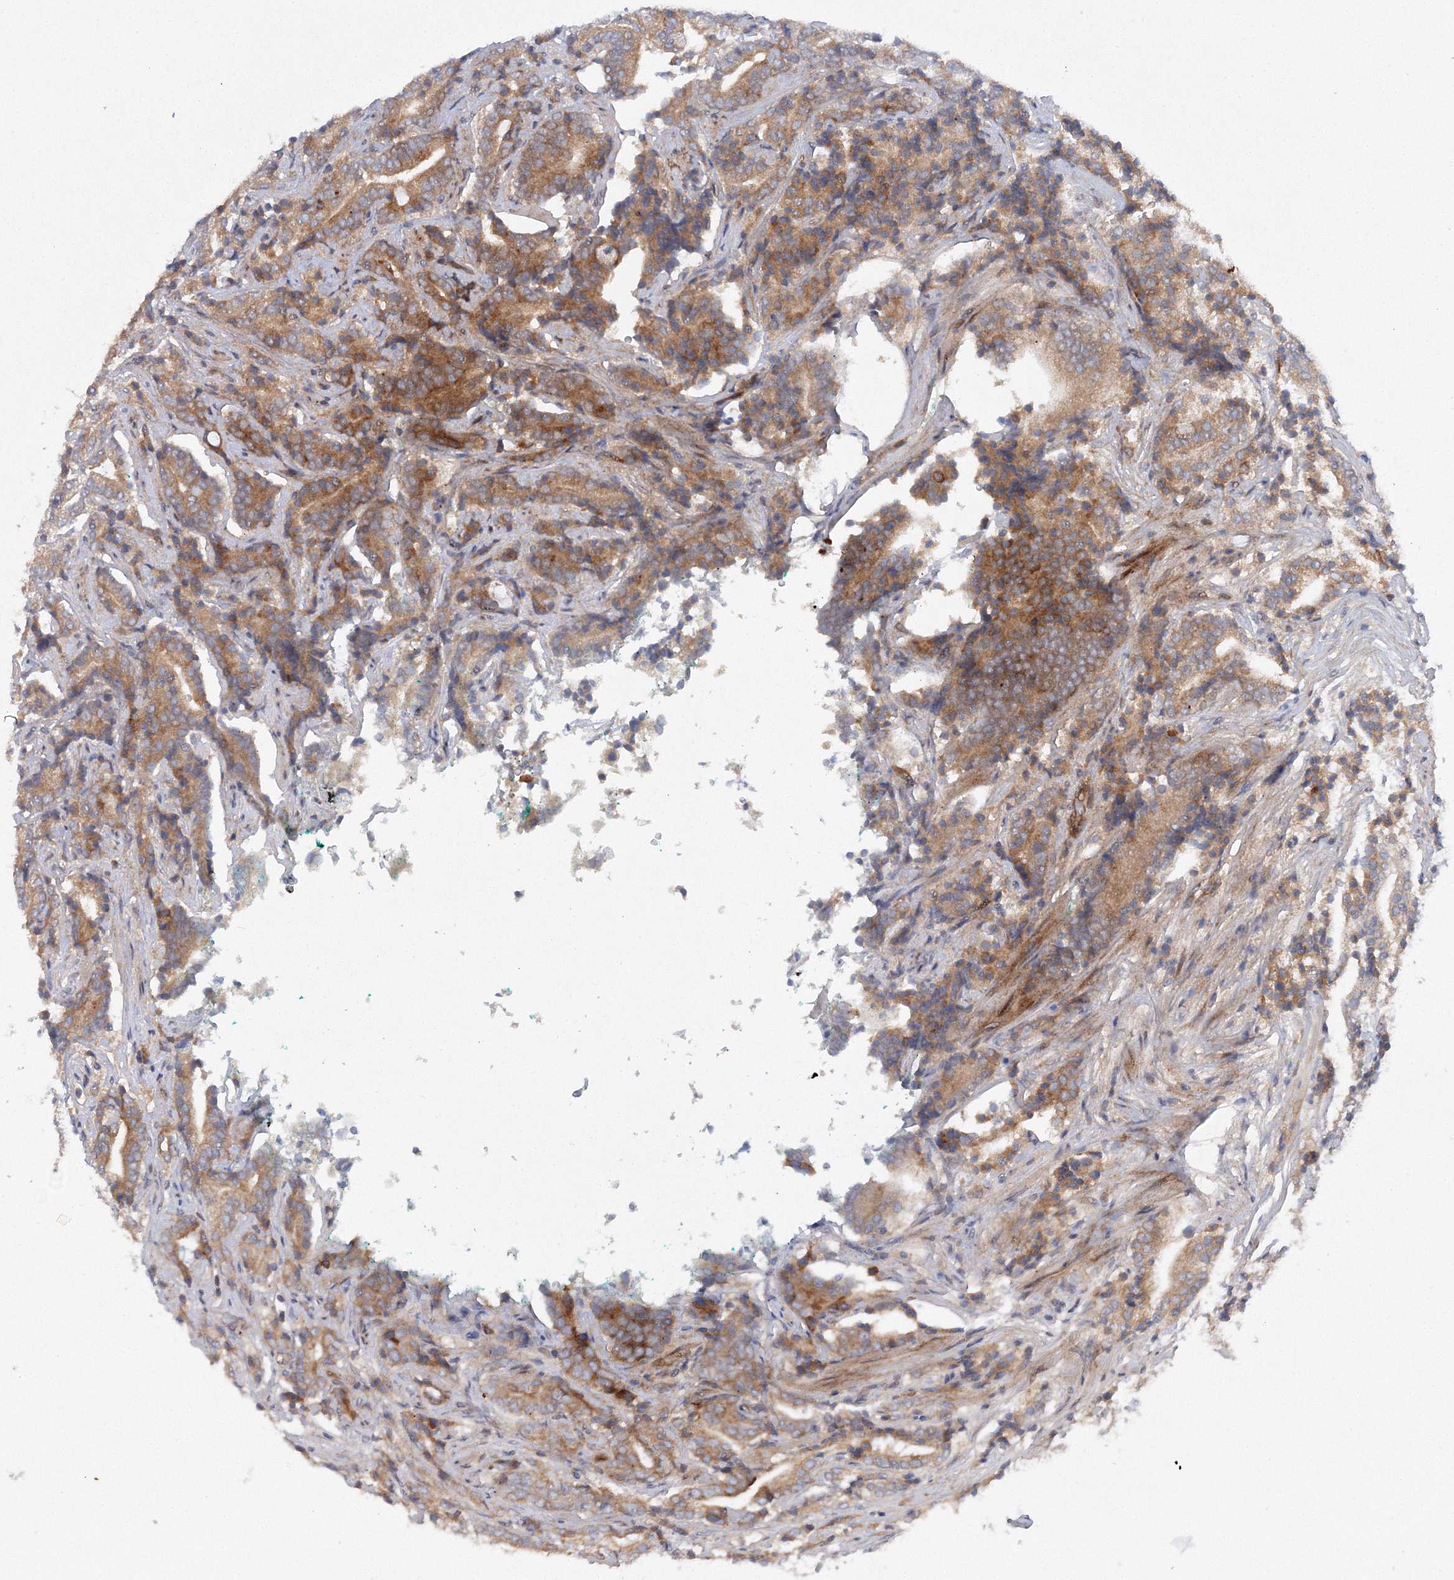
{"staining": {"intensity": "moderate", "quantity": ">75%", "location": "cytoplasmic/membranous"}, "tissue": "prostate cancer", "cell_type": "Tumor cells", "image_type": "cancer", "snomed": [{"axis": "morphology", "description": "Adenocarcinoma, High grade"}, {"axis": "topography", "description": "Prostate"}], "caption": "This photomicrograph shows immunohistochemistry (IHC) staining of human prostate cancer, with medium moderate cytoplasmic/membranous positivity in about >75% of tumor cells.", "gene": "SLC36A1", "patient": {"sex": "male", "age": 57}}